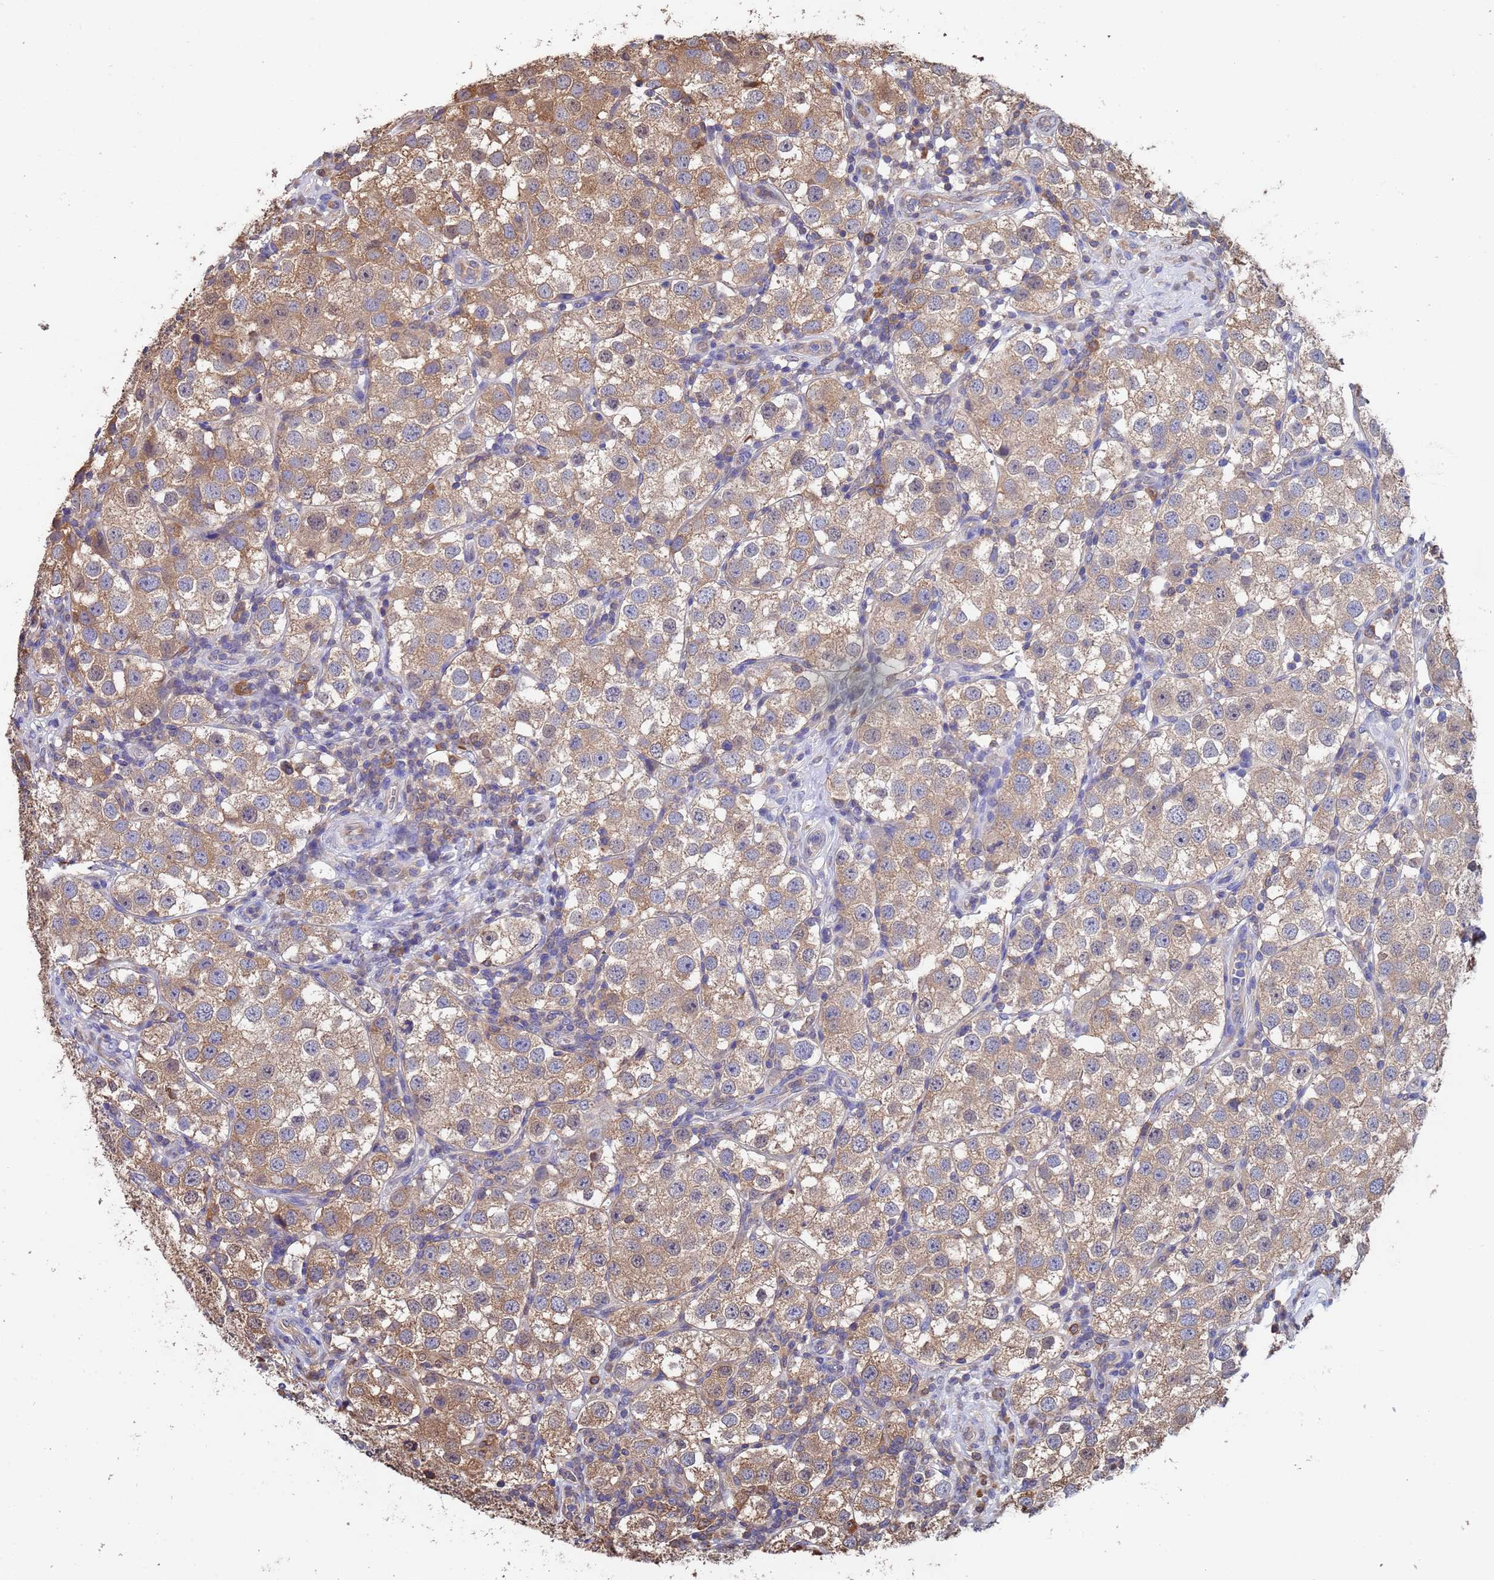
{"staining": {"intensity": "moderate", "quantity": "25%-75%", "location": "cytoplasmic/membranous"}, "tissue": "testis cancer", "cell_type": "Tumor cells", "image_type": "cancer", "snomed": [{"axis": "morphology", "description": "Seminoma, NOS"}, {"axis": "topography", "description": "Testis"}], "caption": "High-power microscopy captured an immunohistochemistry (IHC) photomicrograph of testis seminoma, revealing moderate cytoplasmic/membranous positivity in approximately 25%-75% of tumor cells.", "gene": "FAM25A", "patient": {"sex": "male", "age": 37}}